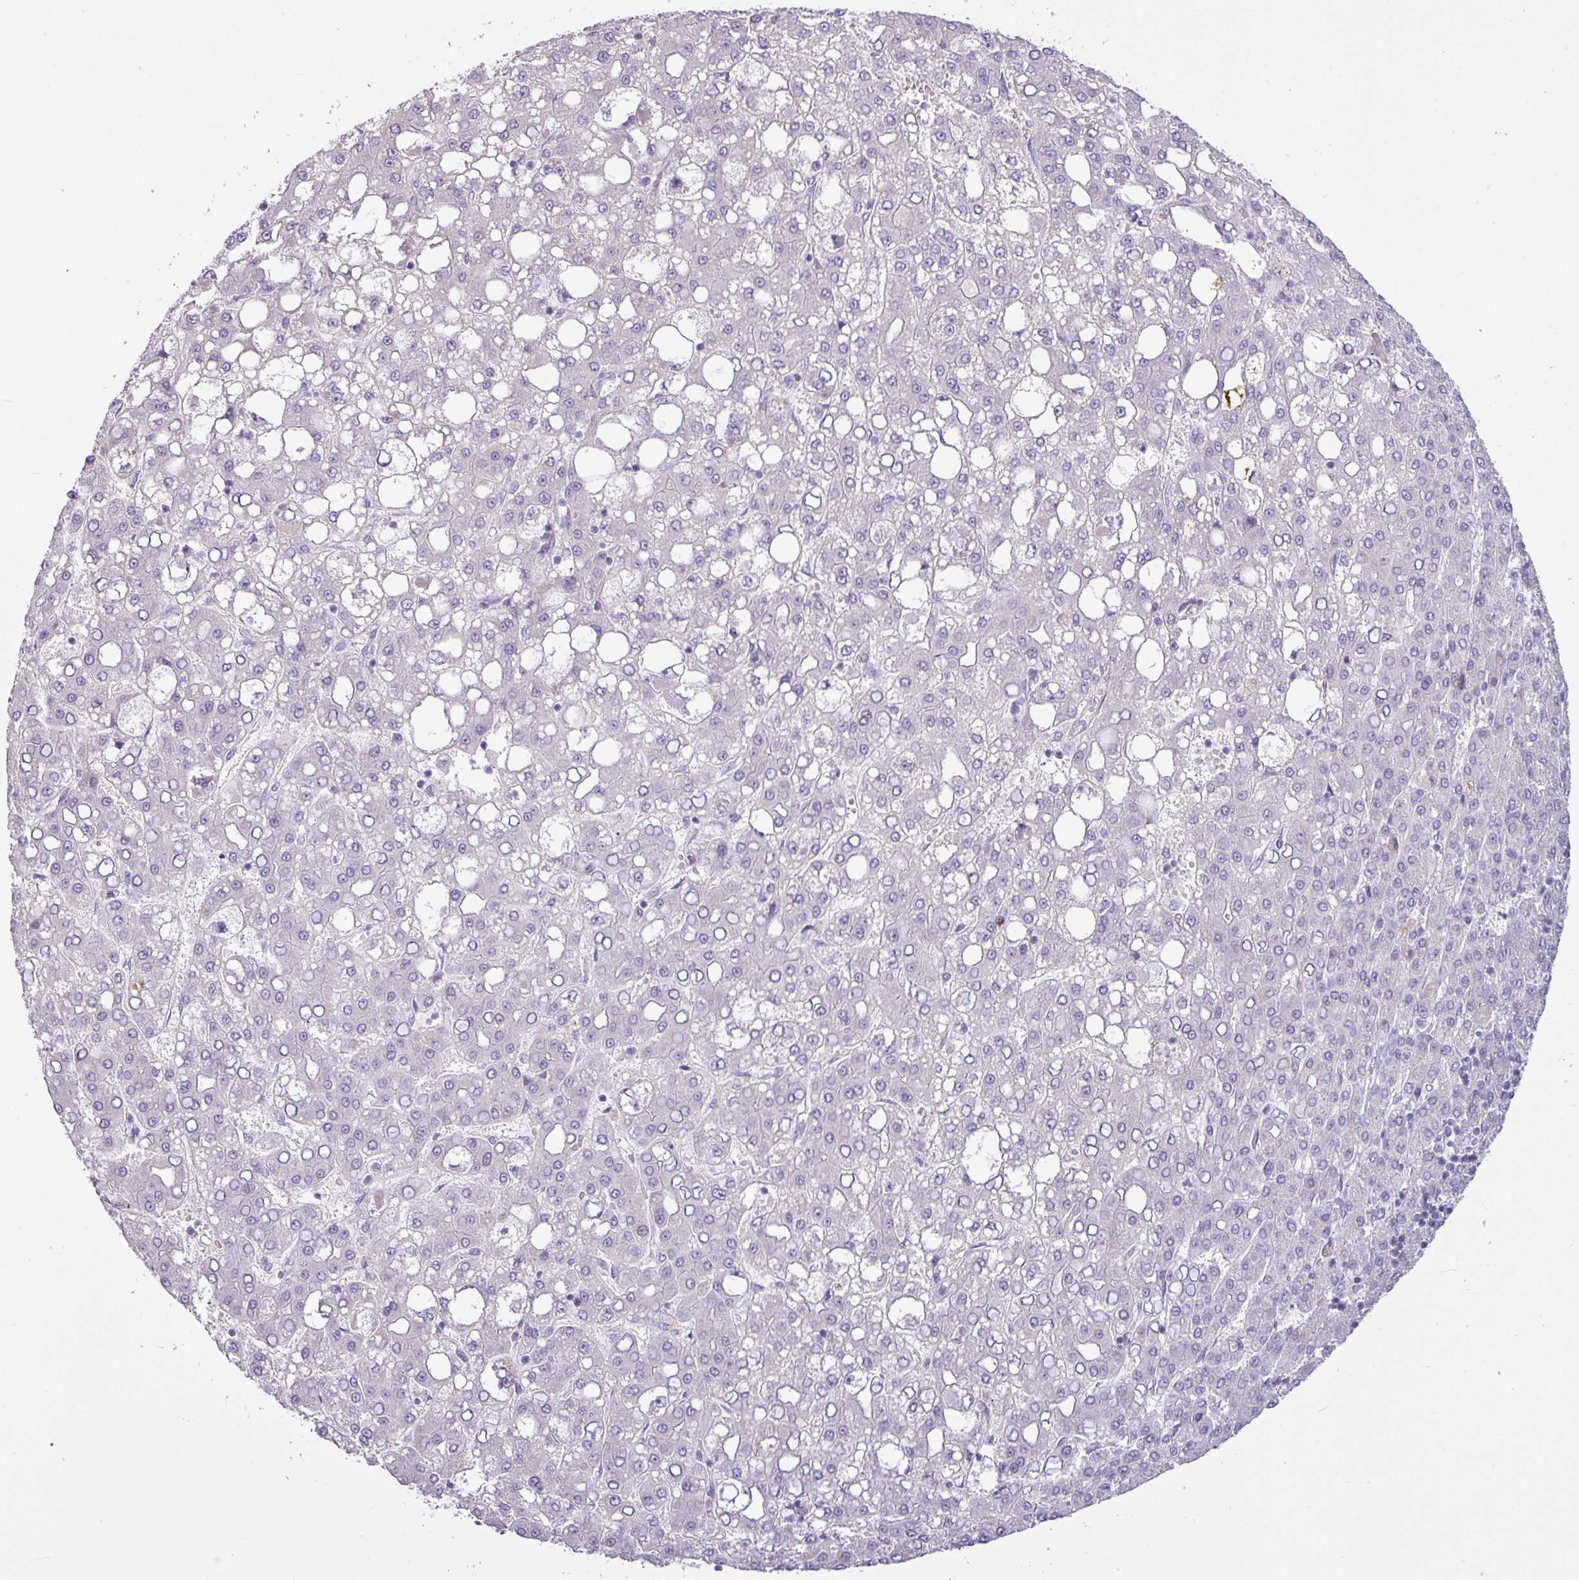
{"staining": {"intensity": "negative", "quantity": "none", "location": "none"}, "tissue": "liver cancer", "cell_type": "Tumor cells", "image_type": "cancer", "snomed": [{"axis": "morphology", "description": "Carcinoma, Hepatocellular, NOS"}, {"axis": "topography", "description": "Liver"}], "caption": "Liver cancer (hepatocellular carcinoma) was stained to show a protein in brown. There is no significant expression in tumor cells.", "gene": "CAMK2B", "patient": {"sex": "male", "age": 65}}